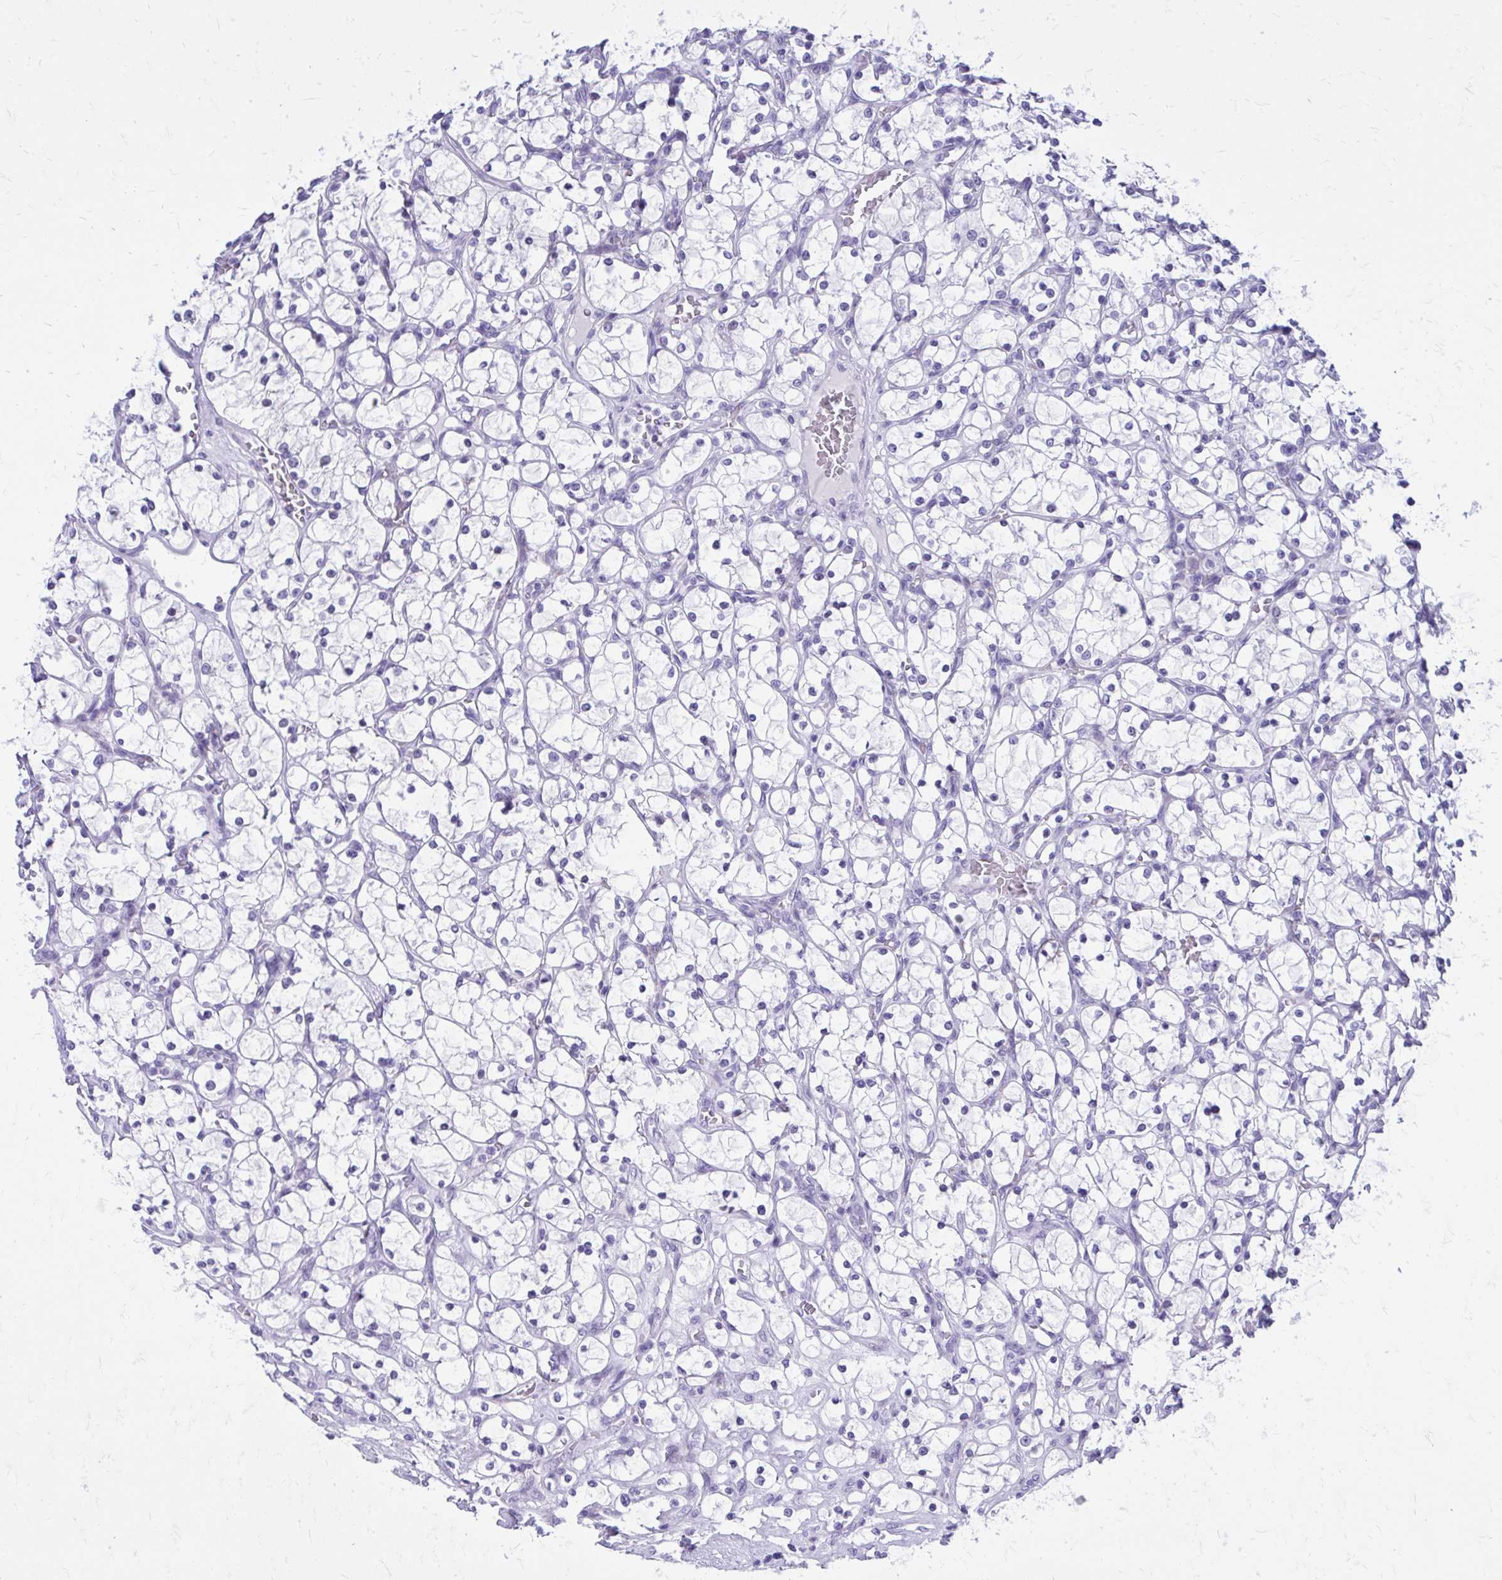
{"staining": {"intensity": "negative", "quantity": "none", "location": "none"}, "tissue": "renal cancer", "cell_type": "Tumor cells", "image_type": "cancer", "snomed": [{"axis": "morphology", "description": "Adenocarcinoma, NOS"}, {"axis": "topography", "description": "Kidney"}], "caption": "A high-resolution micrograph shows IHC staining of renal adenocarcinoma, which displays no significant positivity in tumor cells.", "gene": "LCN15", "patient": {"sex": "female", "age": 69}}